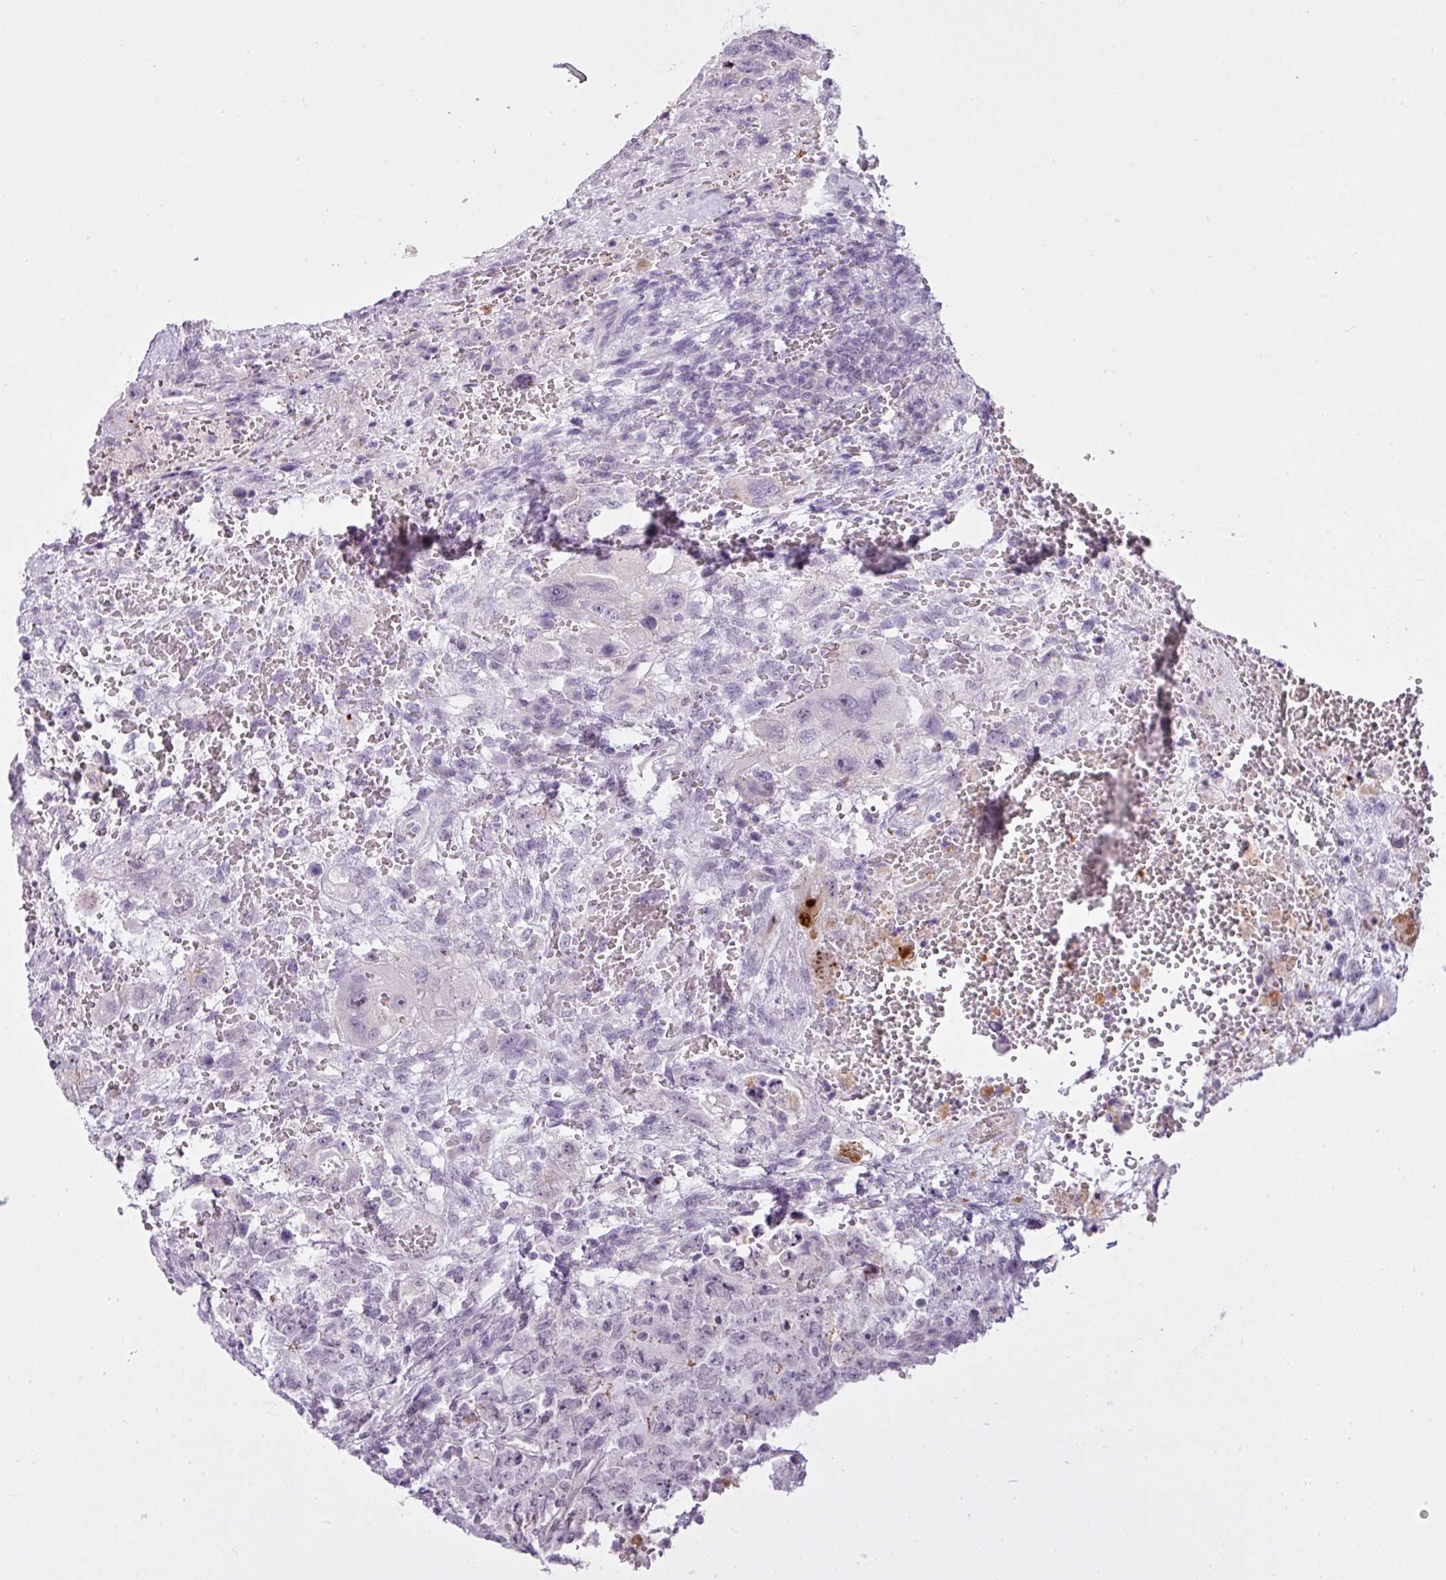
{"staining": {"intensity": "negative", "quantity": "none", "location": "none"}, "tissue": "testis cancer", "cell_type": "Tumor cells", "image_type": "cancer", "snomed": [{"axis": "morphology", "description": "Carcinoma, Embryonal, NOS"}, {"axis": "topography", "description": "Testis"}], "caption": "Immunohistochemistry (IHC) micrograph of human testis embryonal carcinoma stained for a protein (brown), which demonstrates no expression in tumor cells. (Brightfield microscopy of DAB (3,3'-diaminobenzidine) immunohistochemistry at high magnification).", "gene": "ZNF688", "patient": {"sex": "male", "age": 26}}